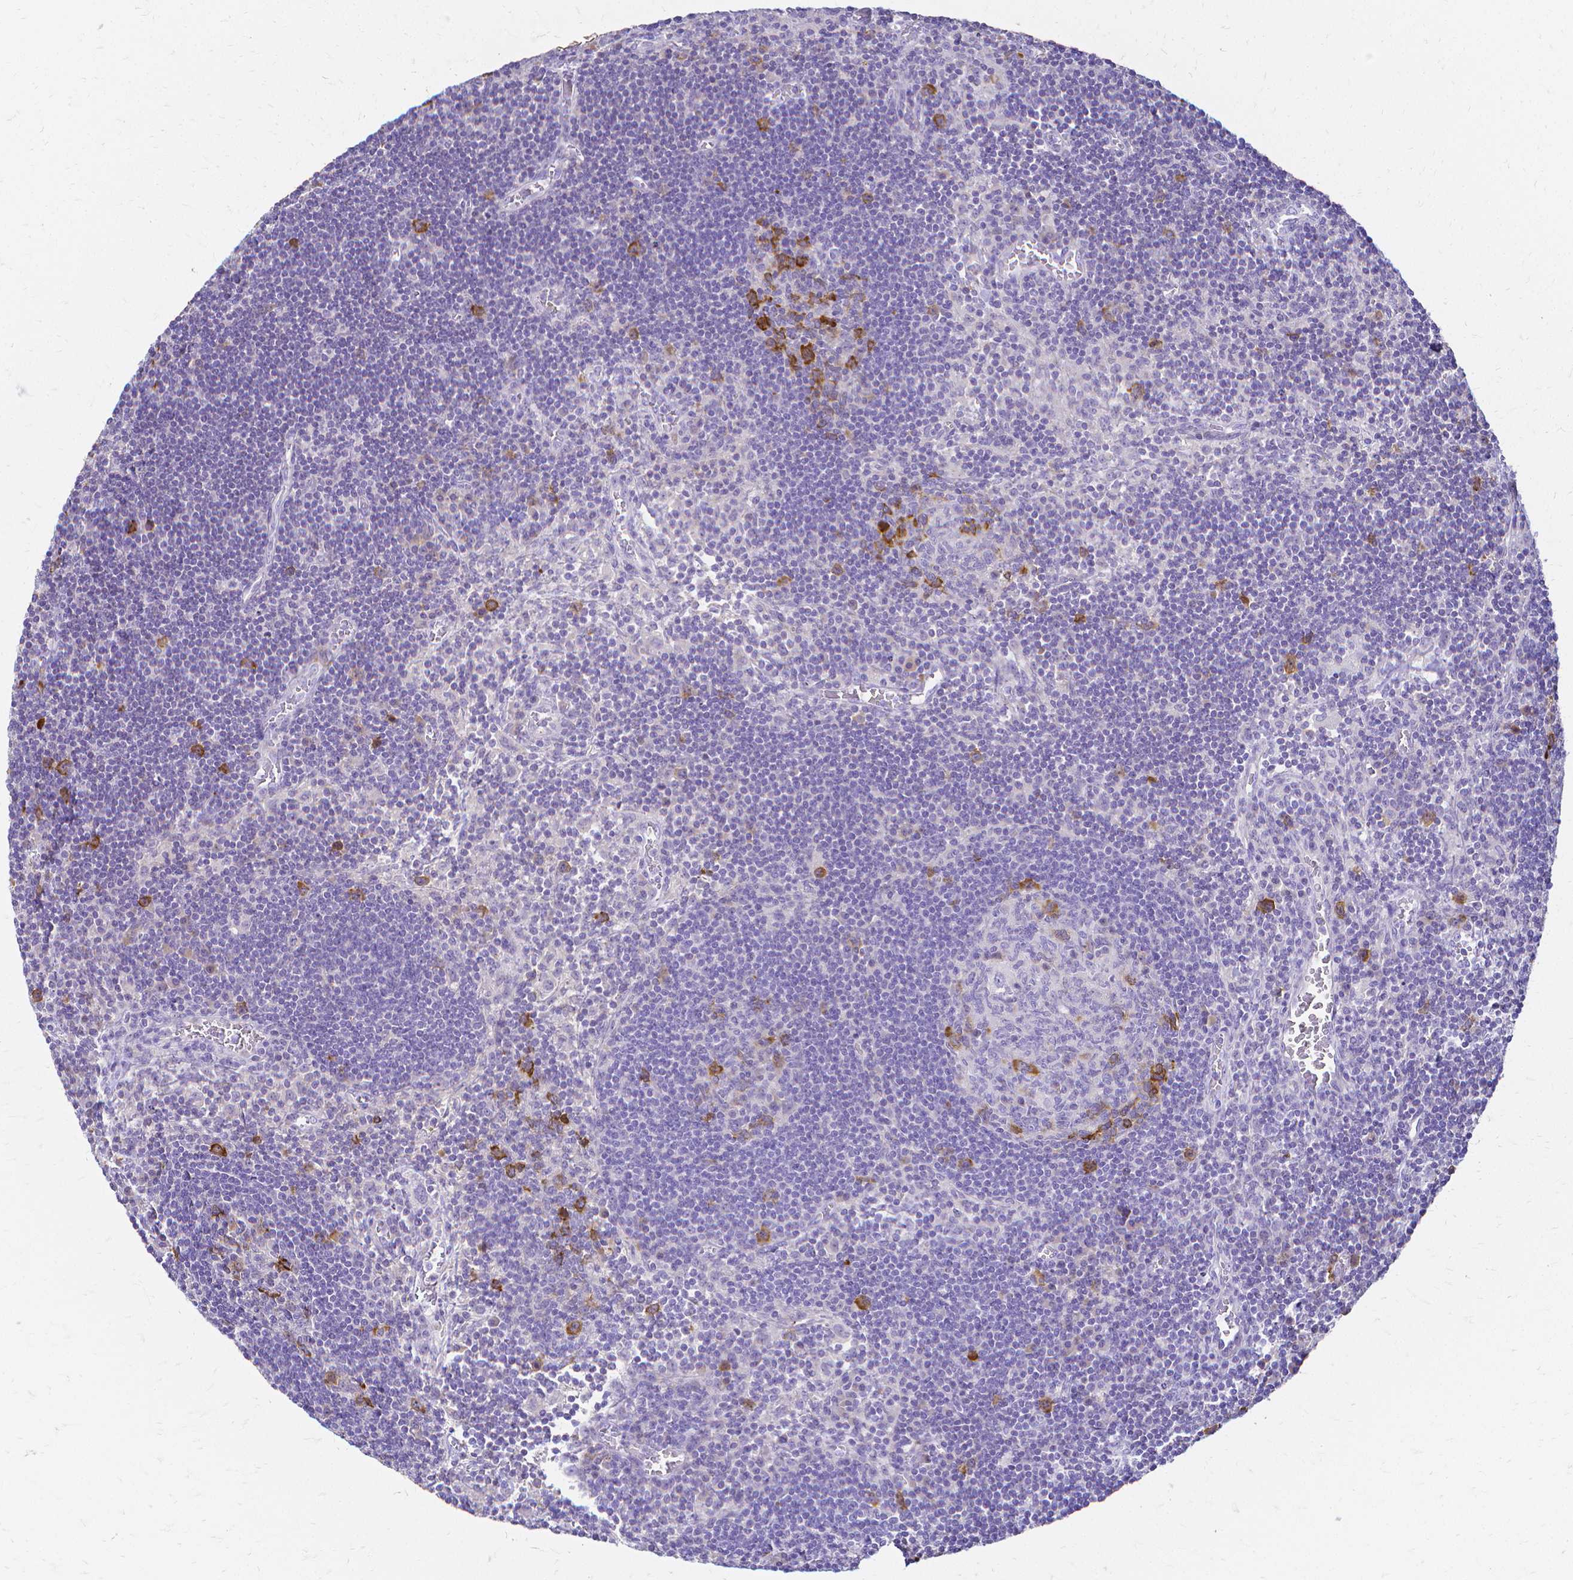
{"staining": {"intensity": "moderate", "quantity": "<25%", "location": "cytoplasmic/membranous"}, "tissue": "lymph node", "cell_type": "Germinal center cells", "image_type": "normal", "snomed": [{"axis": "morphology", "description": "Normal tissue, NOS"}, {"axis": "topography", "description": "Lymph node"}], "caption": "An immunohistochemistry histopathology image of unremarkable tissue is shown. Protein staining in brown labels moderate cytoplasmic/membranous positivity in lymph node within germinal center cells.", "gene": "CCNB1", "patient": {"sex": "male", "age": 67}}